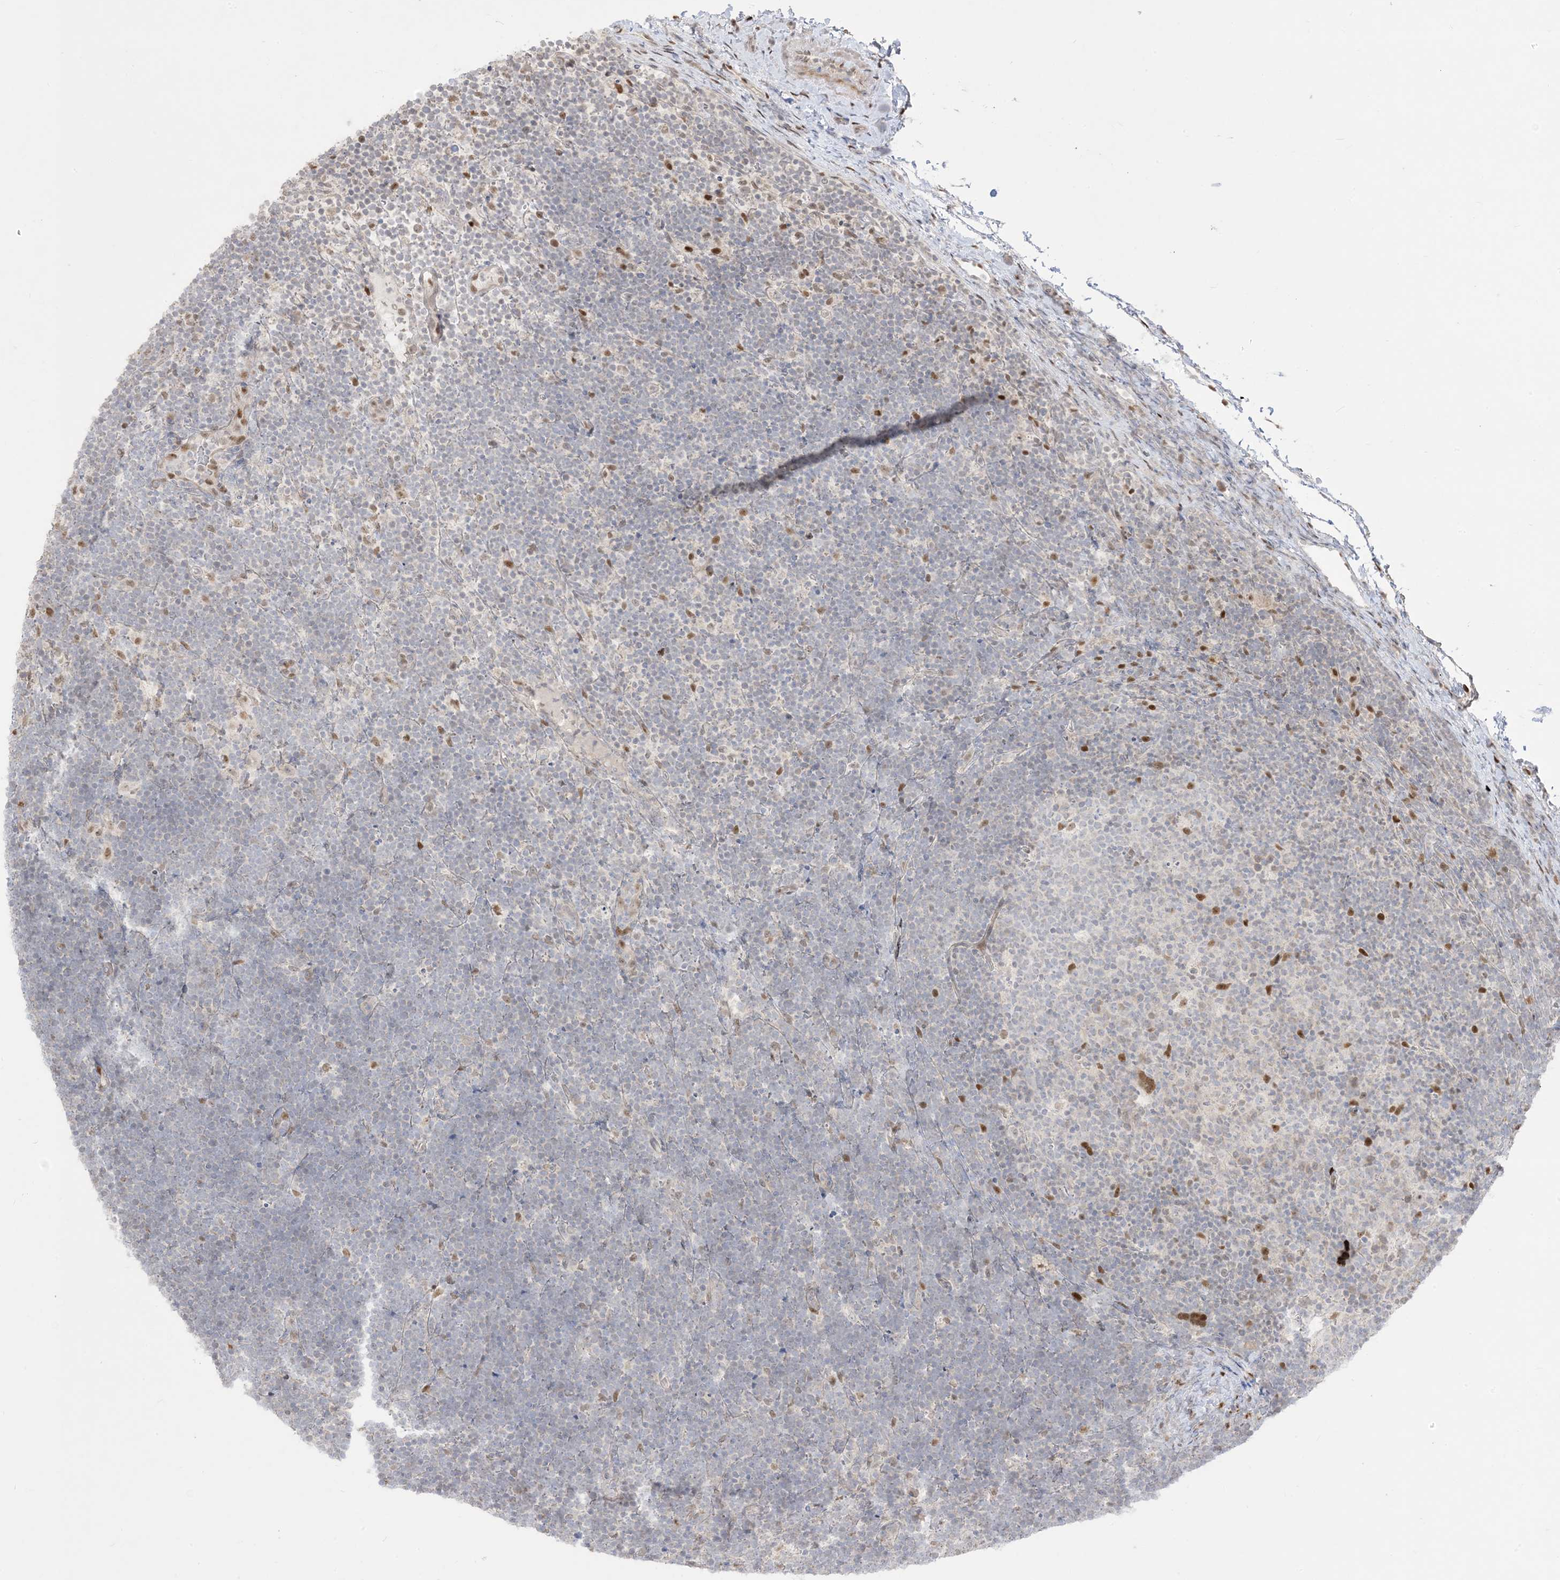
{"staining": {"intensity": "negative", "quantity": "none", "location": "none"}, "tissue": "lymphoma", "cell_type": "Tumor cells", "image_type": "cancer", "snomed": [{"axis": "morphology", "description": "Malignant lymphoma, non-Hodgkin's type, High grade"}, {"axis": "topography", "description": "Lymph node"}], "caption": "Tumor cells are negative for protein expression in human malignant lymphoma, non-Hodgkin's type (high-grade). (DAB IHC, high magnification).", "gene": "BHLHE40", "patient": {"sex": "male", "age": 13}}